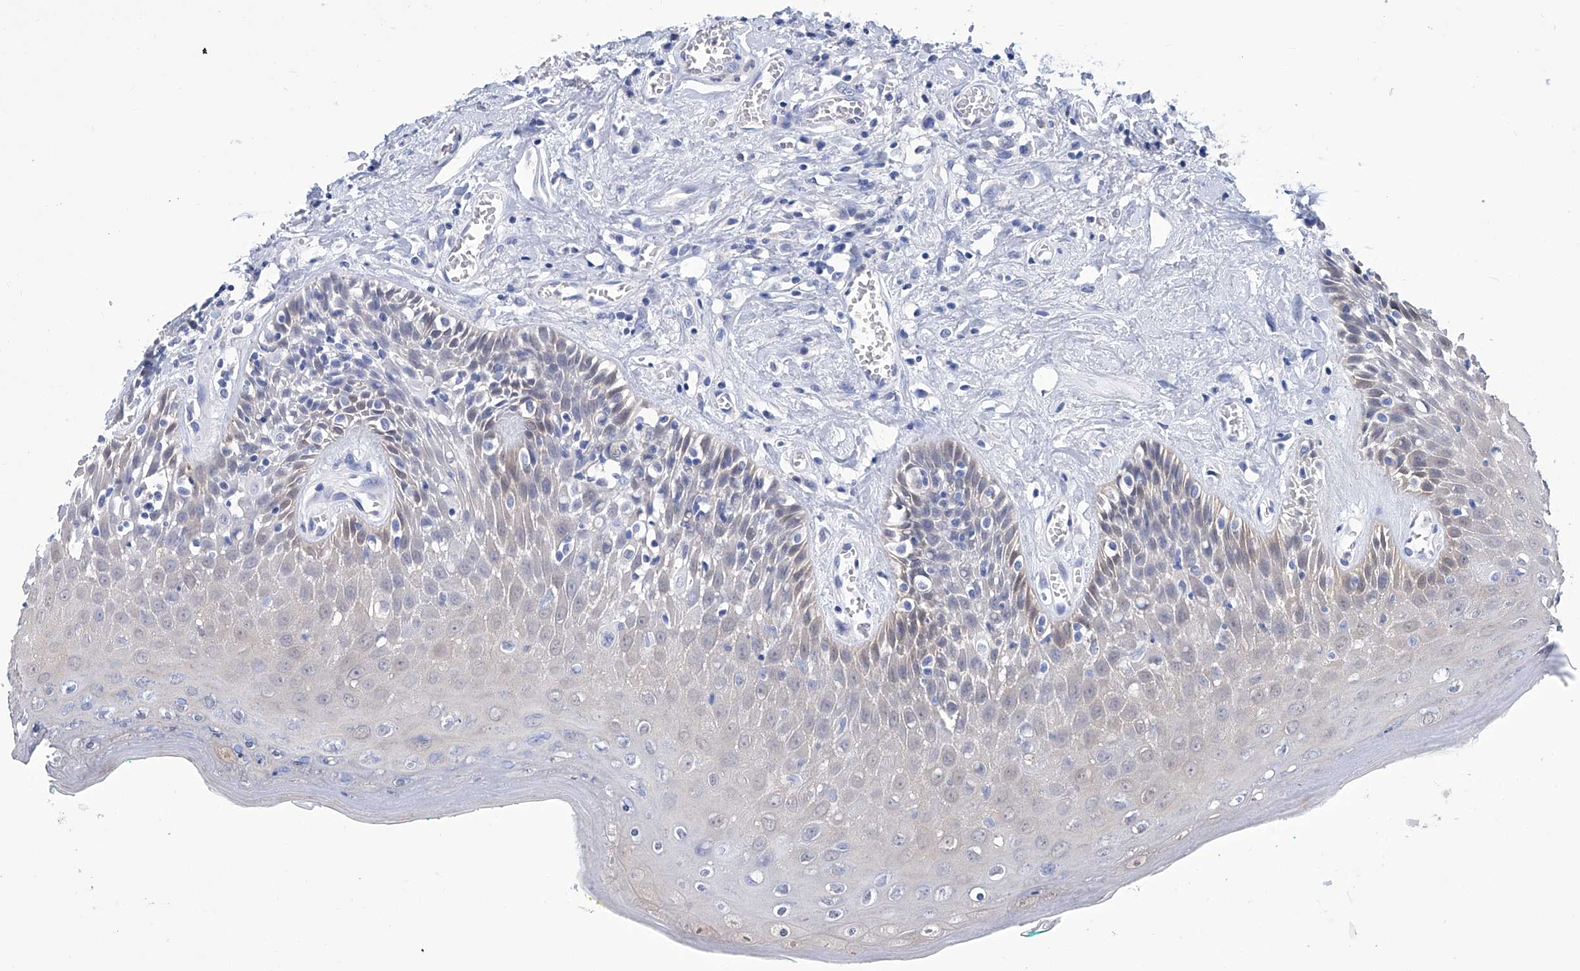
{"staining": {"intensity": "negative", "quantity": "none", "location": "none"}, "tissue": "oral mucosa", "cell_type": "Squamous epithelial cells", "image_type": "normal", "snomed": [{"axis": "morphology", "description": "Normal tissue, NOS"}, {"axis": "topography", "description": "Oral tissue"}], "caption": "There is no significant staining in squamous epithelial cells of oral mucosa. (Brightfield microscopy of DAB (3,3'-diaminobenzidine) IHC at high magnification).", "gene": "IMPA2", "patient": {"sex": "female", "age": 70}}